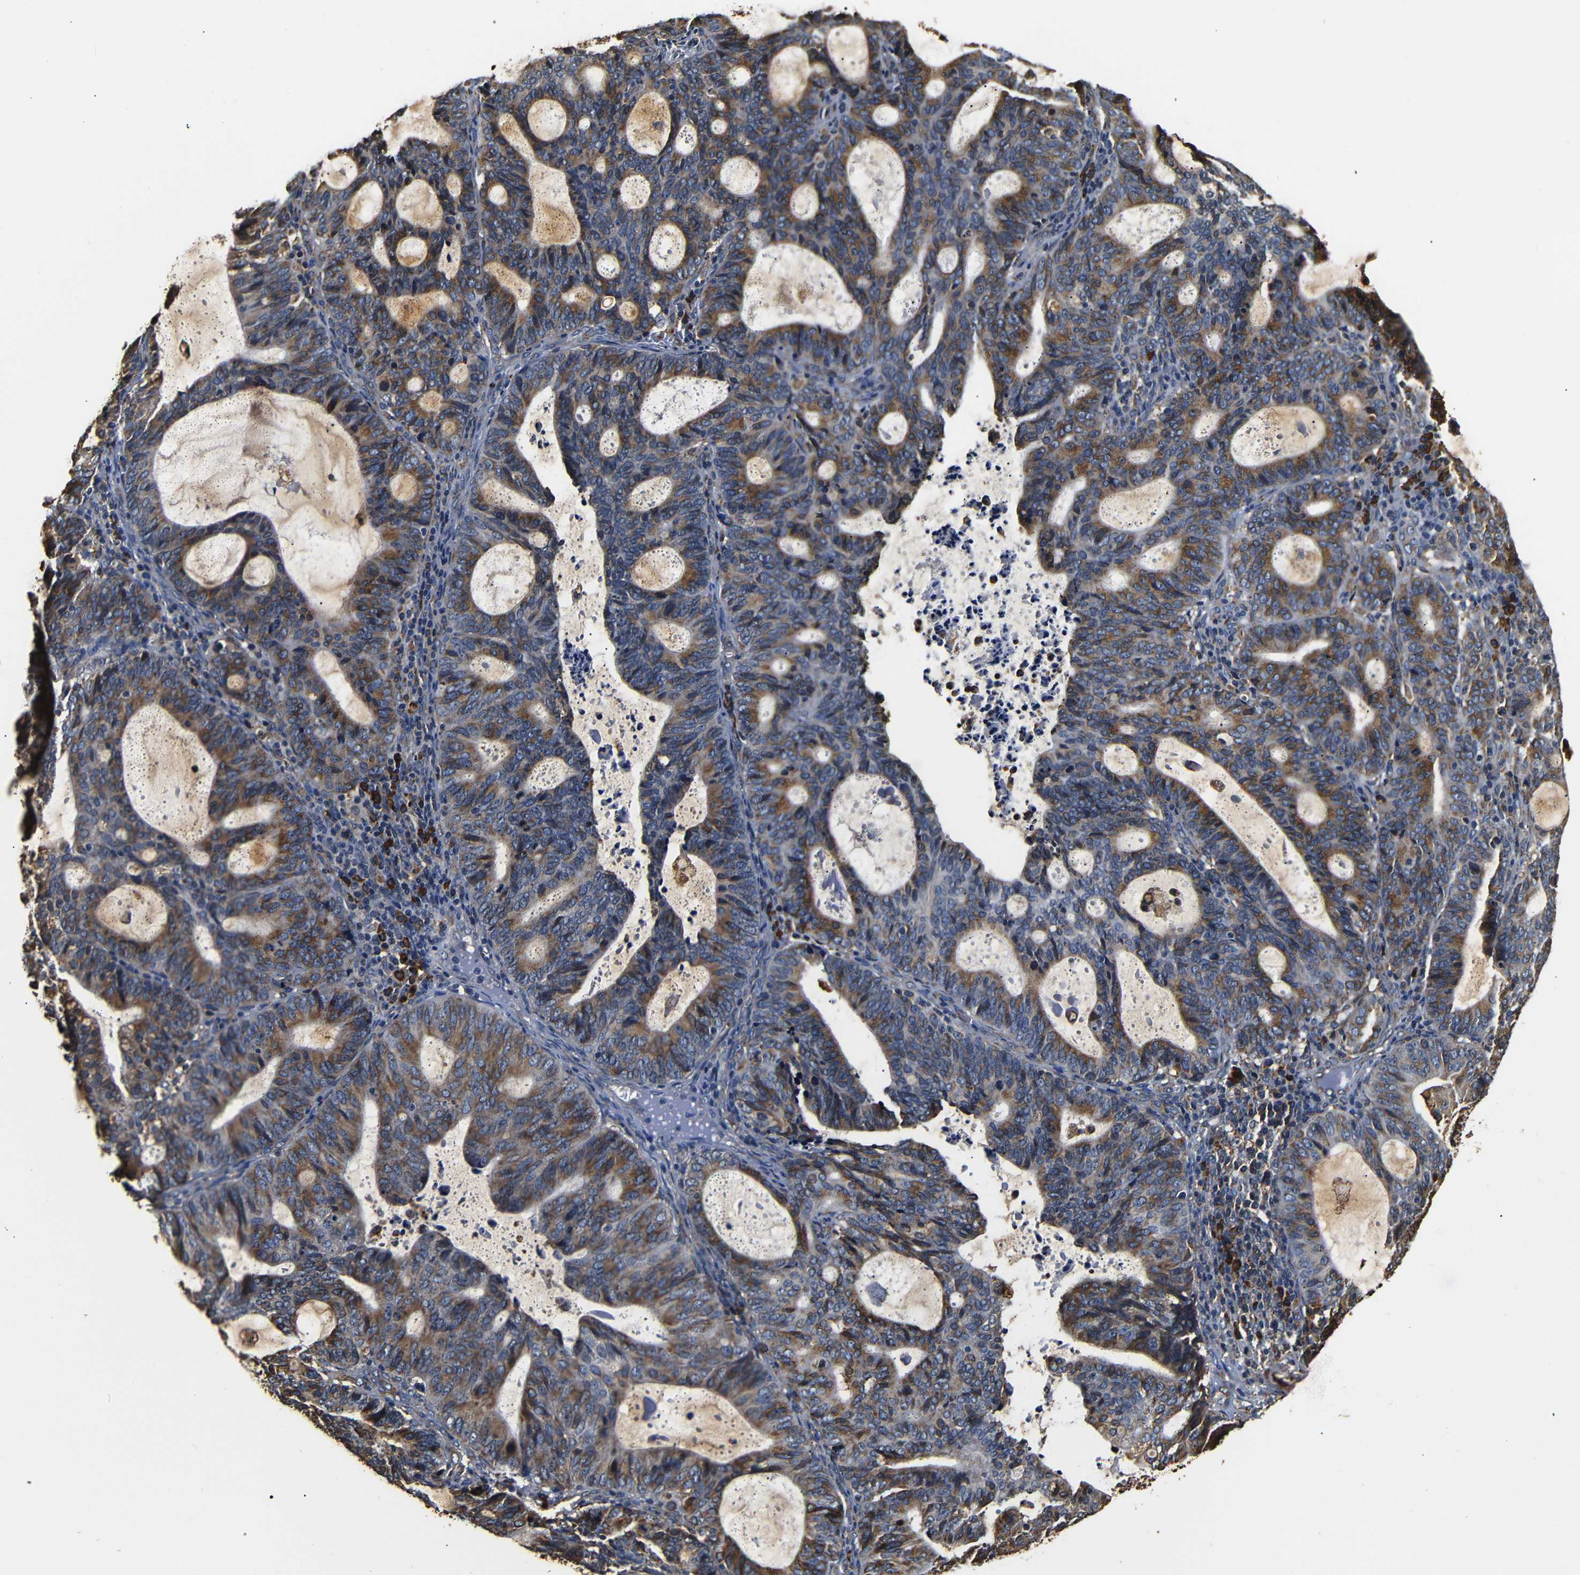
{"staining": {"intensity": "moderate", "quantity": "25%-75%", "location": "cytoplasmic/membranous"}, "tissue": "endometrial cancer", "cell_type": "Tumor cells", "image_type": "cancer", "snomed": [{"axis": "morphology", "description": "Adenocarcinoma, NOS"}, {"axis": "topography", "description": "Uterus"}], "caption": "About 25%-75% of tumor cells in endometrial cancer show moderate cytoplasmic/membranous protein positivity as visualized by brown immunohistochemical staining.", "gene": "HHIP", "patient": {"sex": "female", "age": 83}}